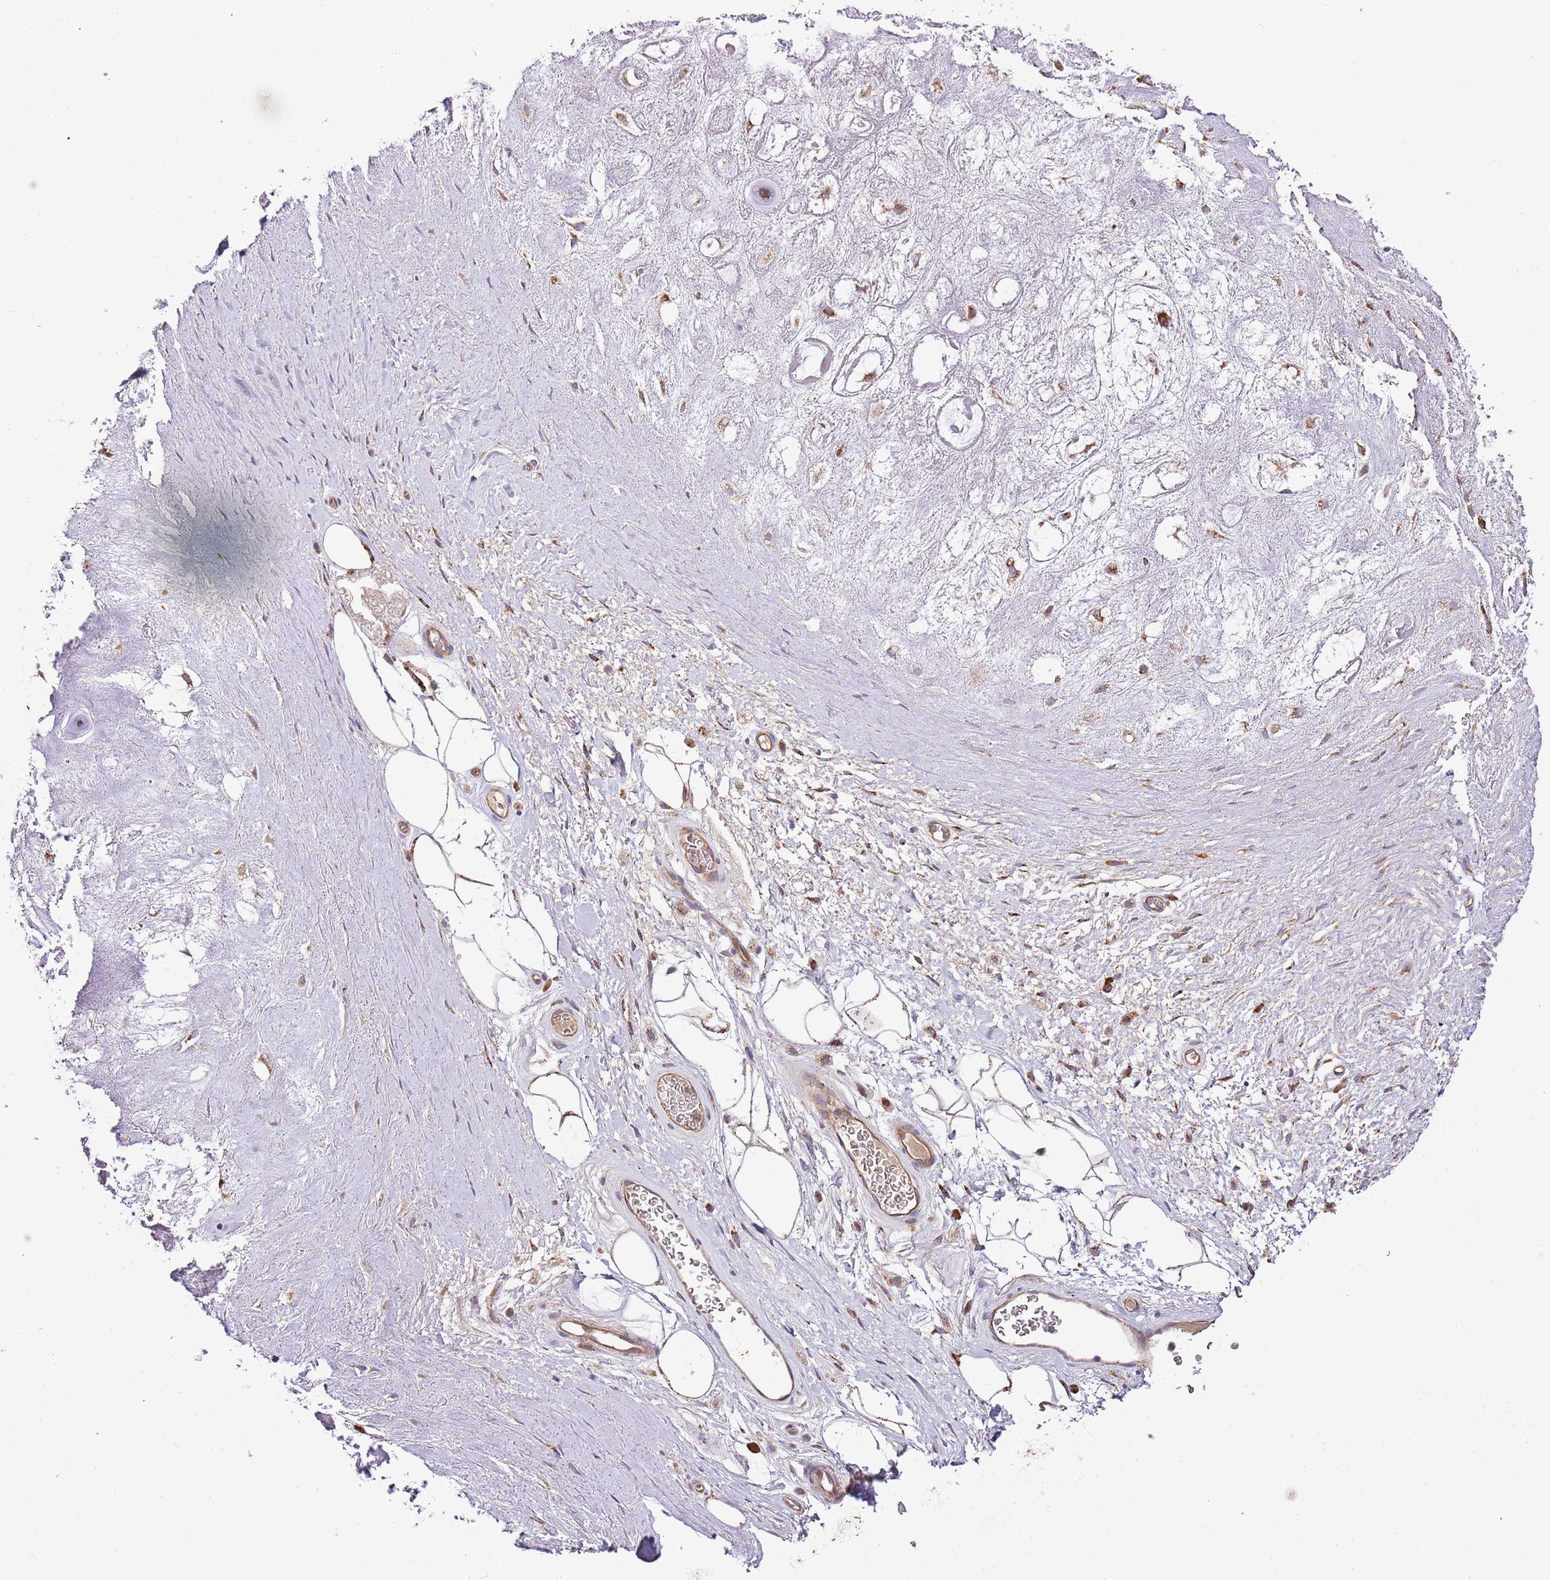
{"staining": {"intensity": "moderate", "quantity": "<25%", "location": "cytoplasmic/membranous"}, "tissue": "adipose tissue", "cell_type": "Adipocytes", "image_type": "normal", "snomed": [{"axis": "morphology", "description": "Normal tissue, NOS"}, {"axis": "topography", "description": "Cartilage tissue"}], "caption": "A photomicrograph showing moderate cytoplasmic/membranous expression in about <25% of adipocytes in normal adipose tissue, as visualized by brown immunohistochemical staining.", "gene": "DOCK6", "patient": {"sex": "male", "age": 81}}